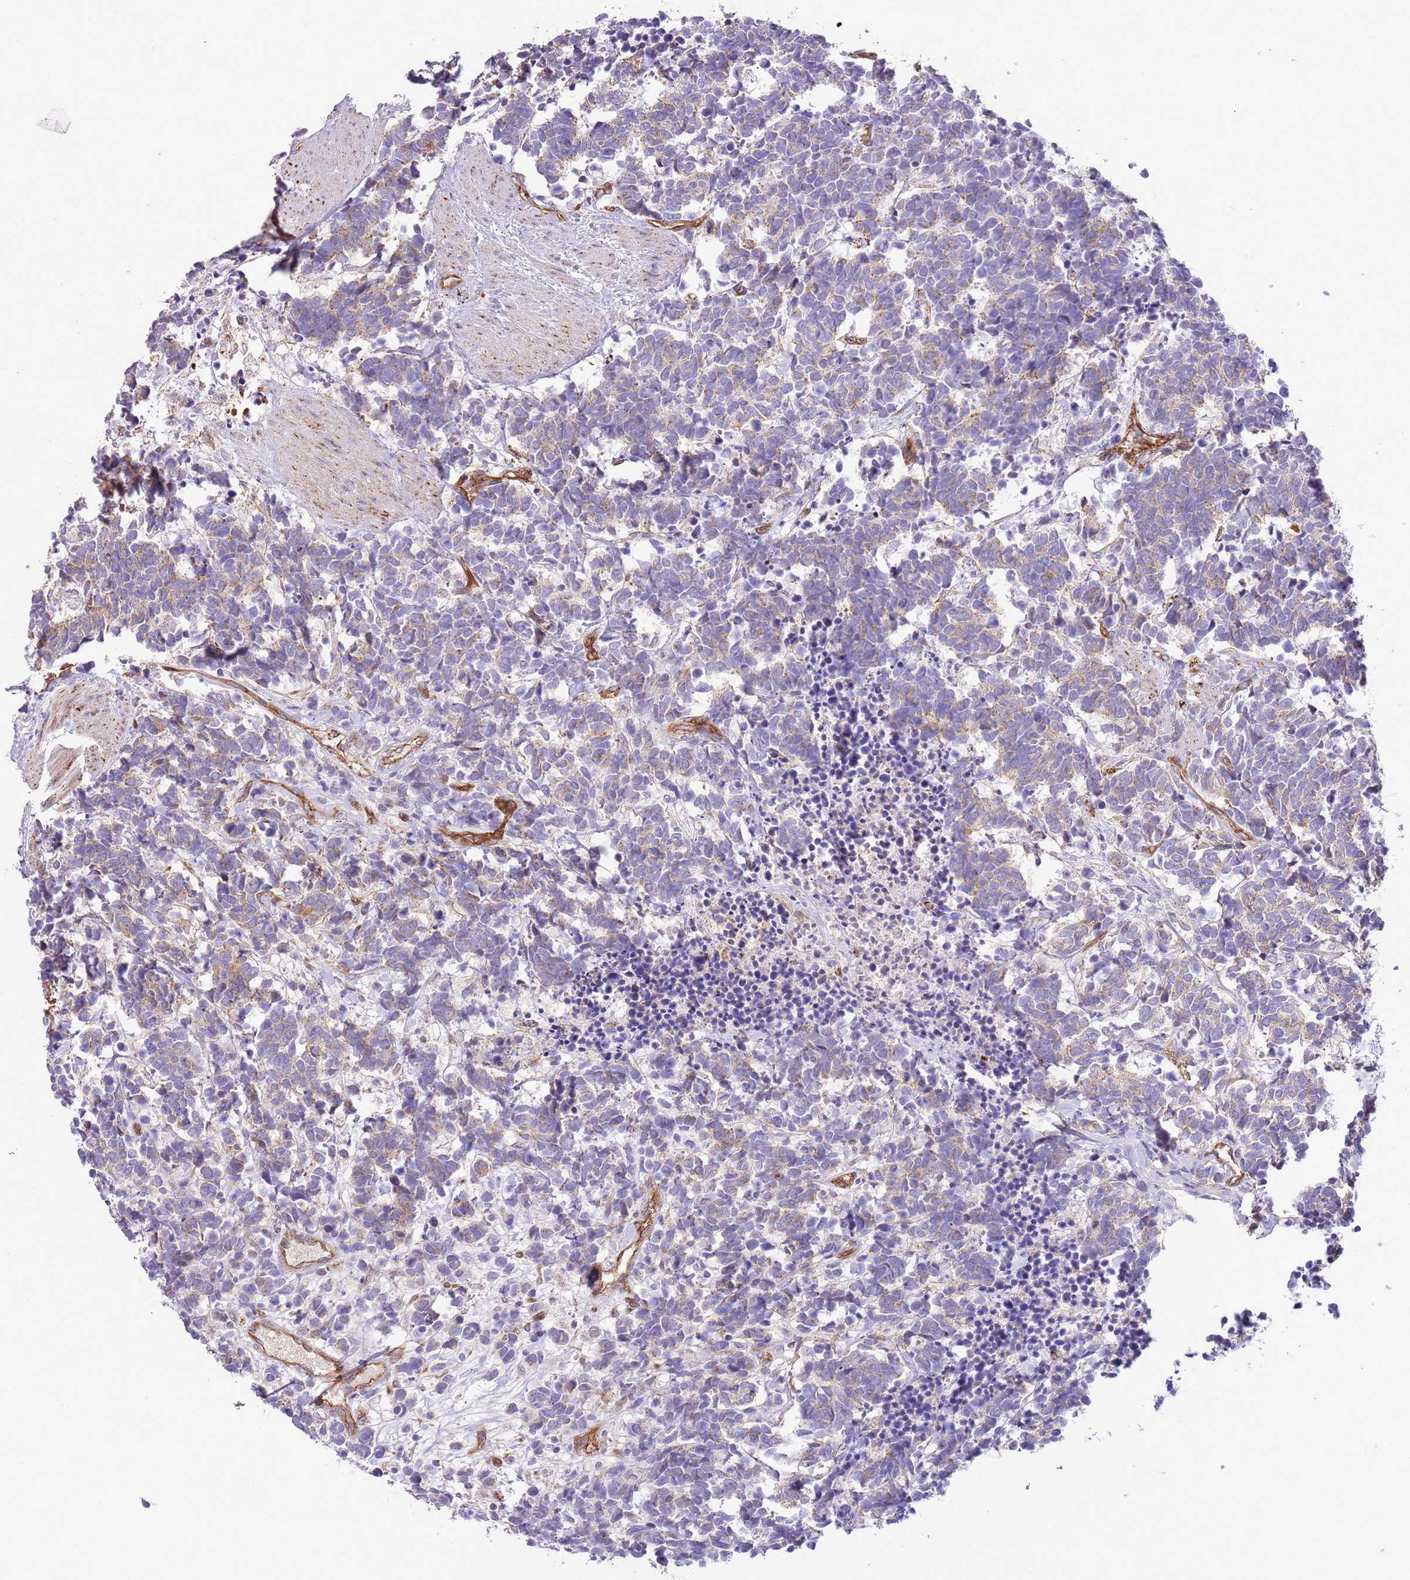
{"staining": {"intensity": "weak", "quantity": "<25%", "location": "cytoplasmic/membranous"}, "tissue": "carcinoid", "cell_type": "Tumor cells", "image_type": "cancer", "snomed": [{"axis": "morphology", "description": "Carcinoma, NOS"}, {"axis": "morphology", "description": "Carcinoid, malignant, NOS"}, {"axis": "topography", "description": "Prostate"}], "caption": "Immunohistochemical staining of human carcinoma exhibits no significant positivity in tumor cells. The staining was performed using DAB to visualize the protein expression in brown, while the nuclei were stained in blue with hematoxylin (Magnification: 20x).", "gene": "DOCK6", "patient": {"sex": "male", "age": 57}}